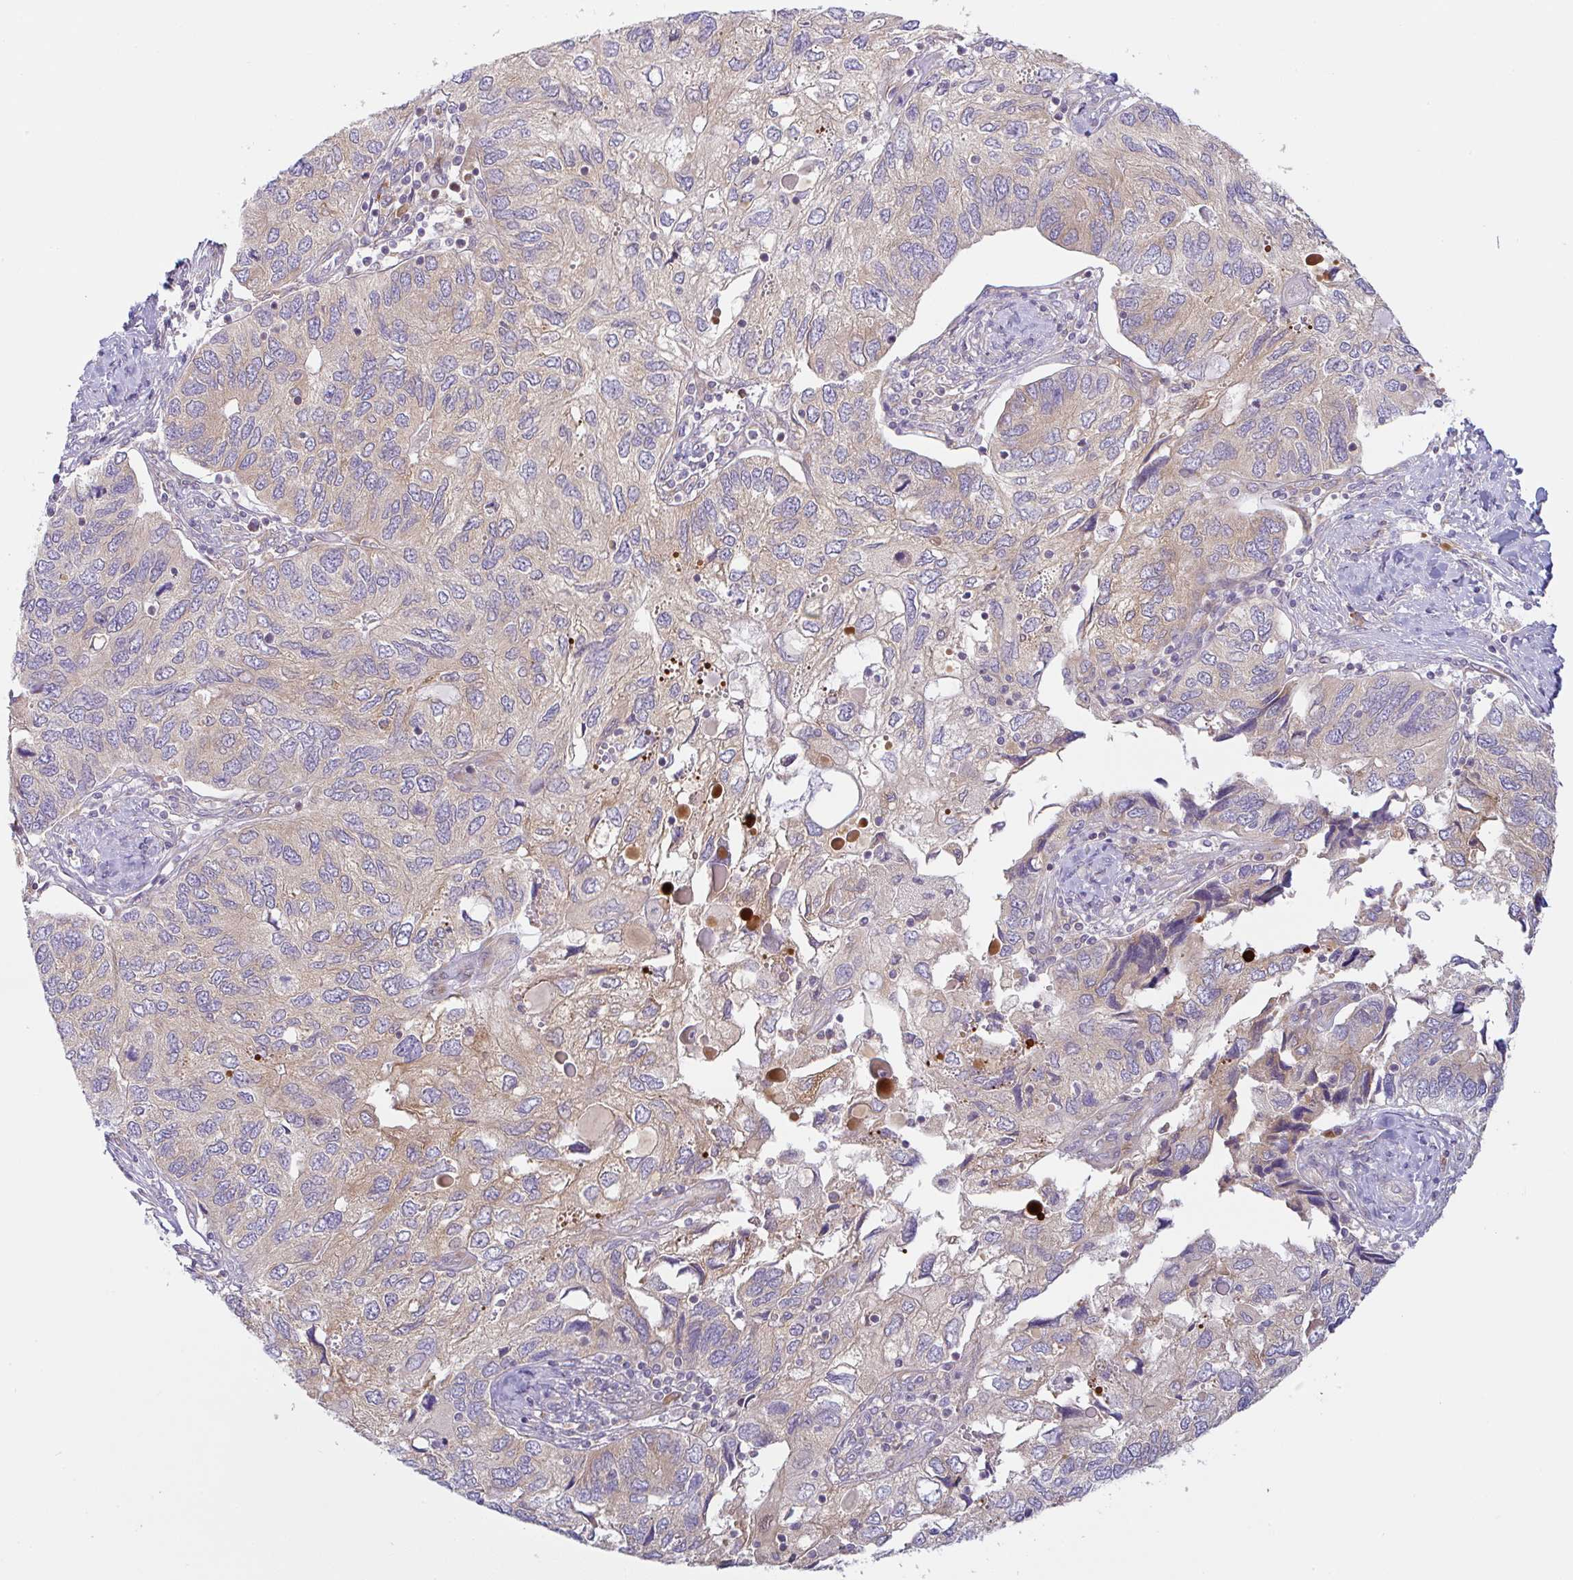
{"staining": {"intensity": "negative", "quantity": "none", "location": "none"}, "tissue": "endometrial cancer", "cell_type": "Tumor cells", "image_type": "cancer", "snomed": [{"axis": "morphology", "description": "Carcinoma, NOS"}, {"axis": "topography", "description": "Uterus"}], "caption": "High magnification brightfield microscopy of carcinoma (endometrial) stained with DAB (3,3'-diaminobenzidine) (brown) and counterstained with hematoxylin (blue): tumor cells show no significant expression.", "gene": "DERL2", "patient": {"sex": "female", "age": 76}}